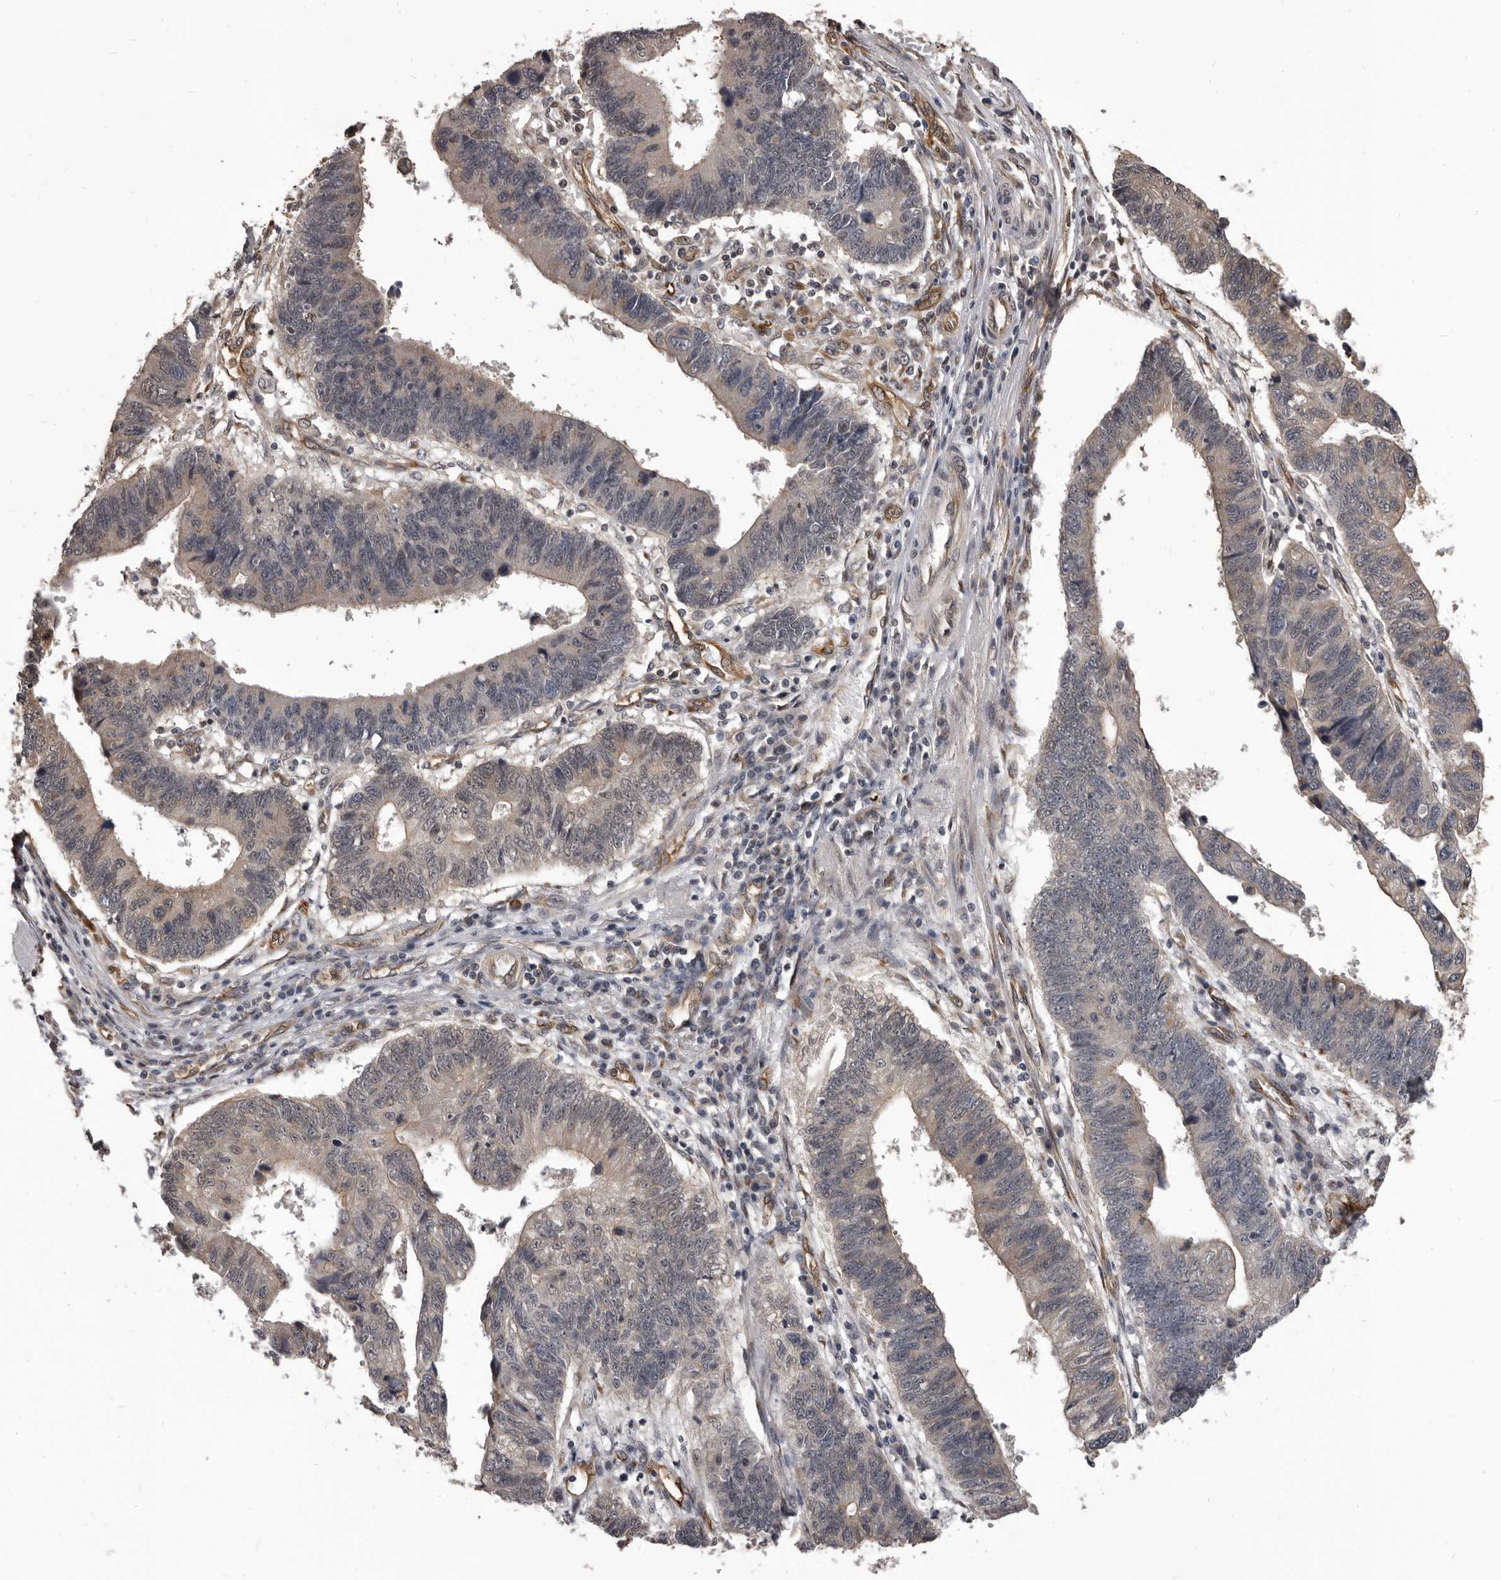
{"staining": {"intensity": "weak", "quantity": "25%-75%", "location": "cytoplasmic/membranous"}, "tissue": "stomach cancer", "cell_type": "Tumor cells", "image_type": "cancer", "snomed": [{"axis": "morphology", "description": "Adenocarcinoma, NOS"}, {"axis": "topography", "description": "Stomach"}], "caption": "Stomach cancer stained with DAB (3,3'-diaminobenzidine) immunohistochemistry displays low levels of weak cytoplasmic/membranous expression in approximately 25%-75% of tumor cells.", "gene": "ADAMTS20", "patient": {"sex": "male", "age": 59}}